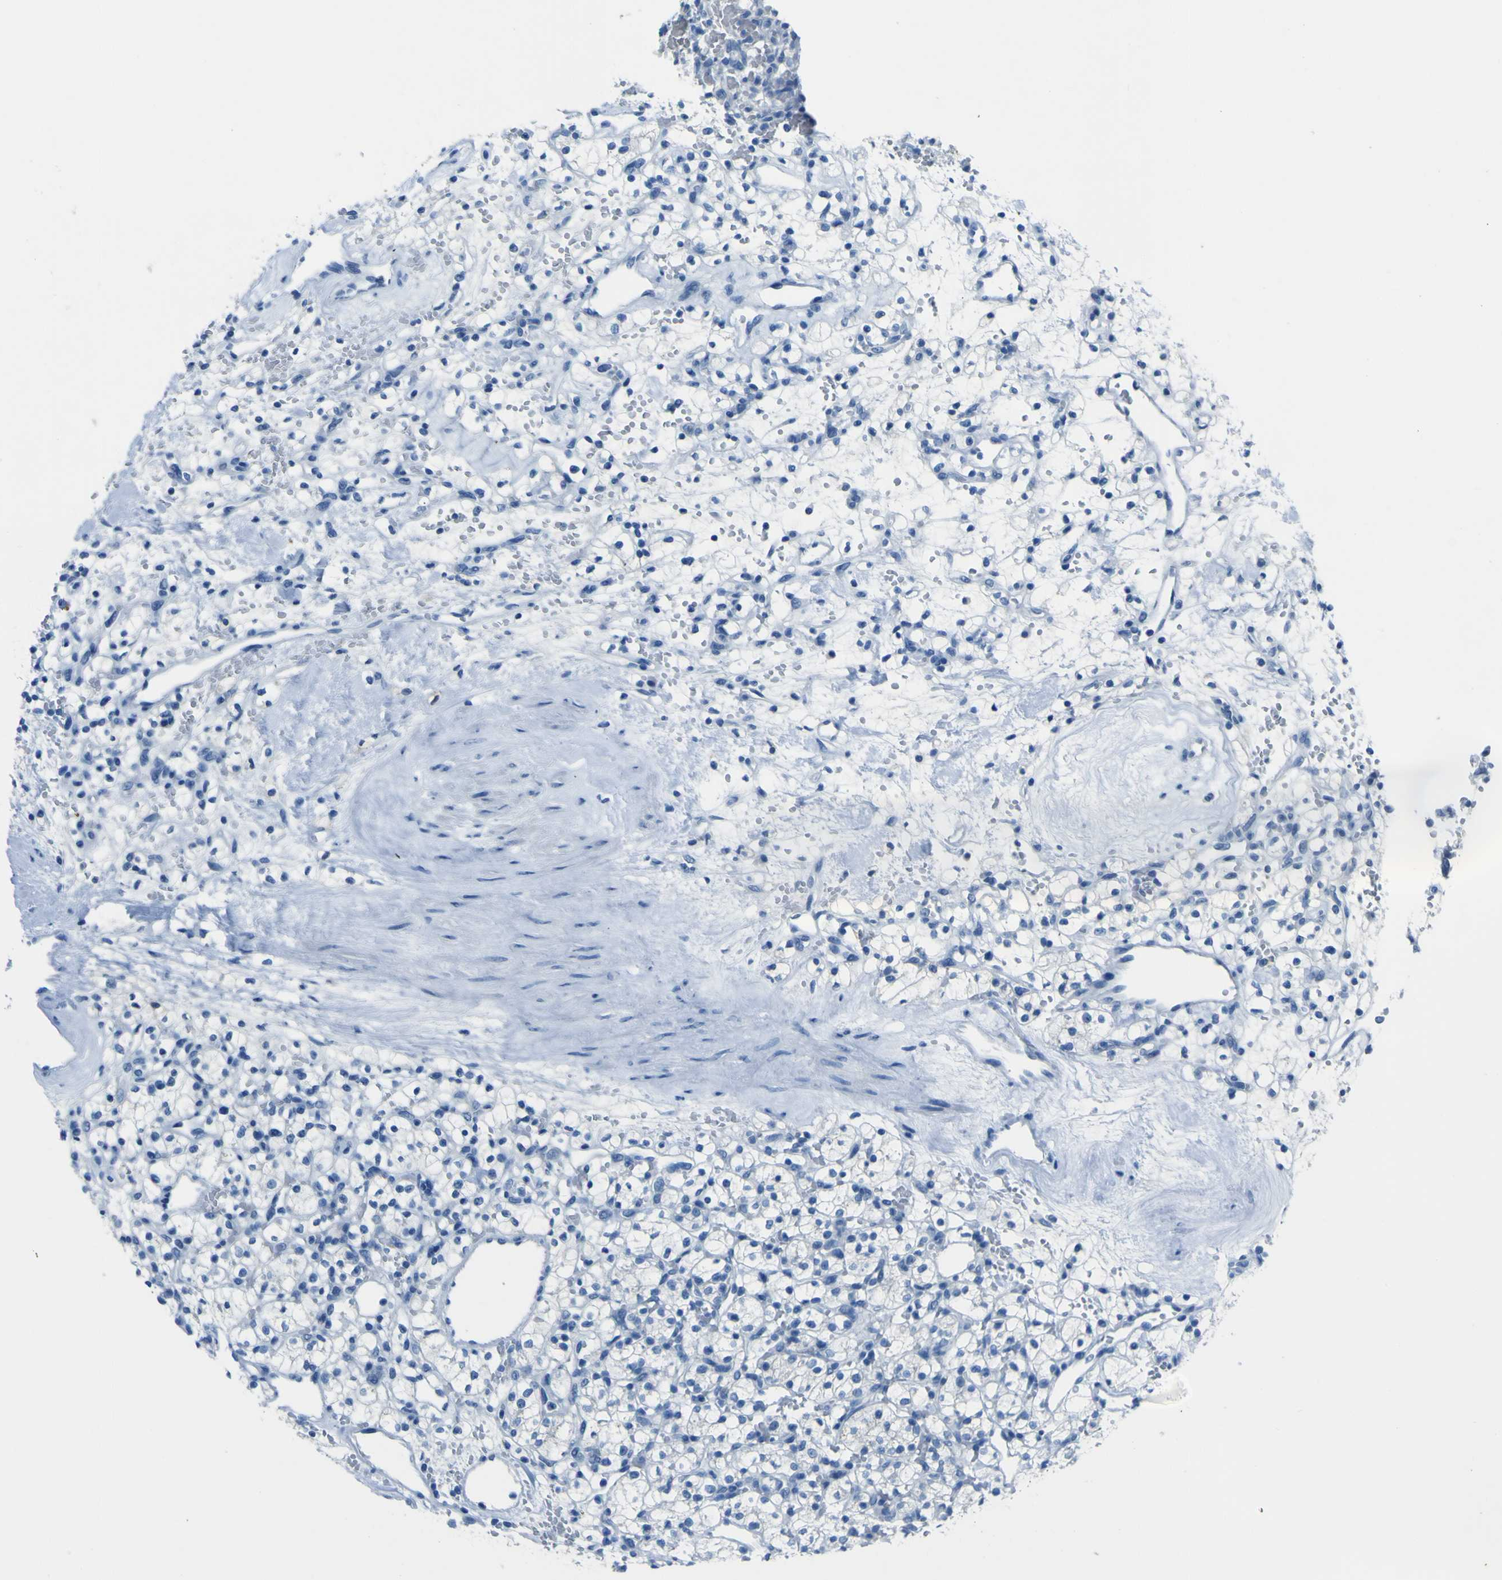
{"staining": {"intensity": "negative", "quantity": "none", "location": "none"}, "tissue": "renal cancer", "cell_type": "Tumor cells", "image_type": "cancer", "snomed": [{"axis": "morphology", "description": "Adenocarcinoma, NOS"}, {"axis": "topography", "description": "Kidney"}], "caption": "High magnification brightfield microscopy of adenocarcinoma (renal) stained with DAB (3,3'-diaminobenzidine) (brown) and counterstained with hematoxylin (blue): tumor cells show no significant staining.", "gene": "PHKG1", "patient": {"sex": "female", "age": 60}}